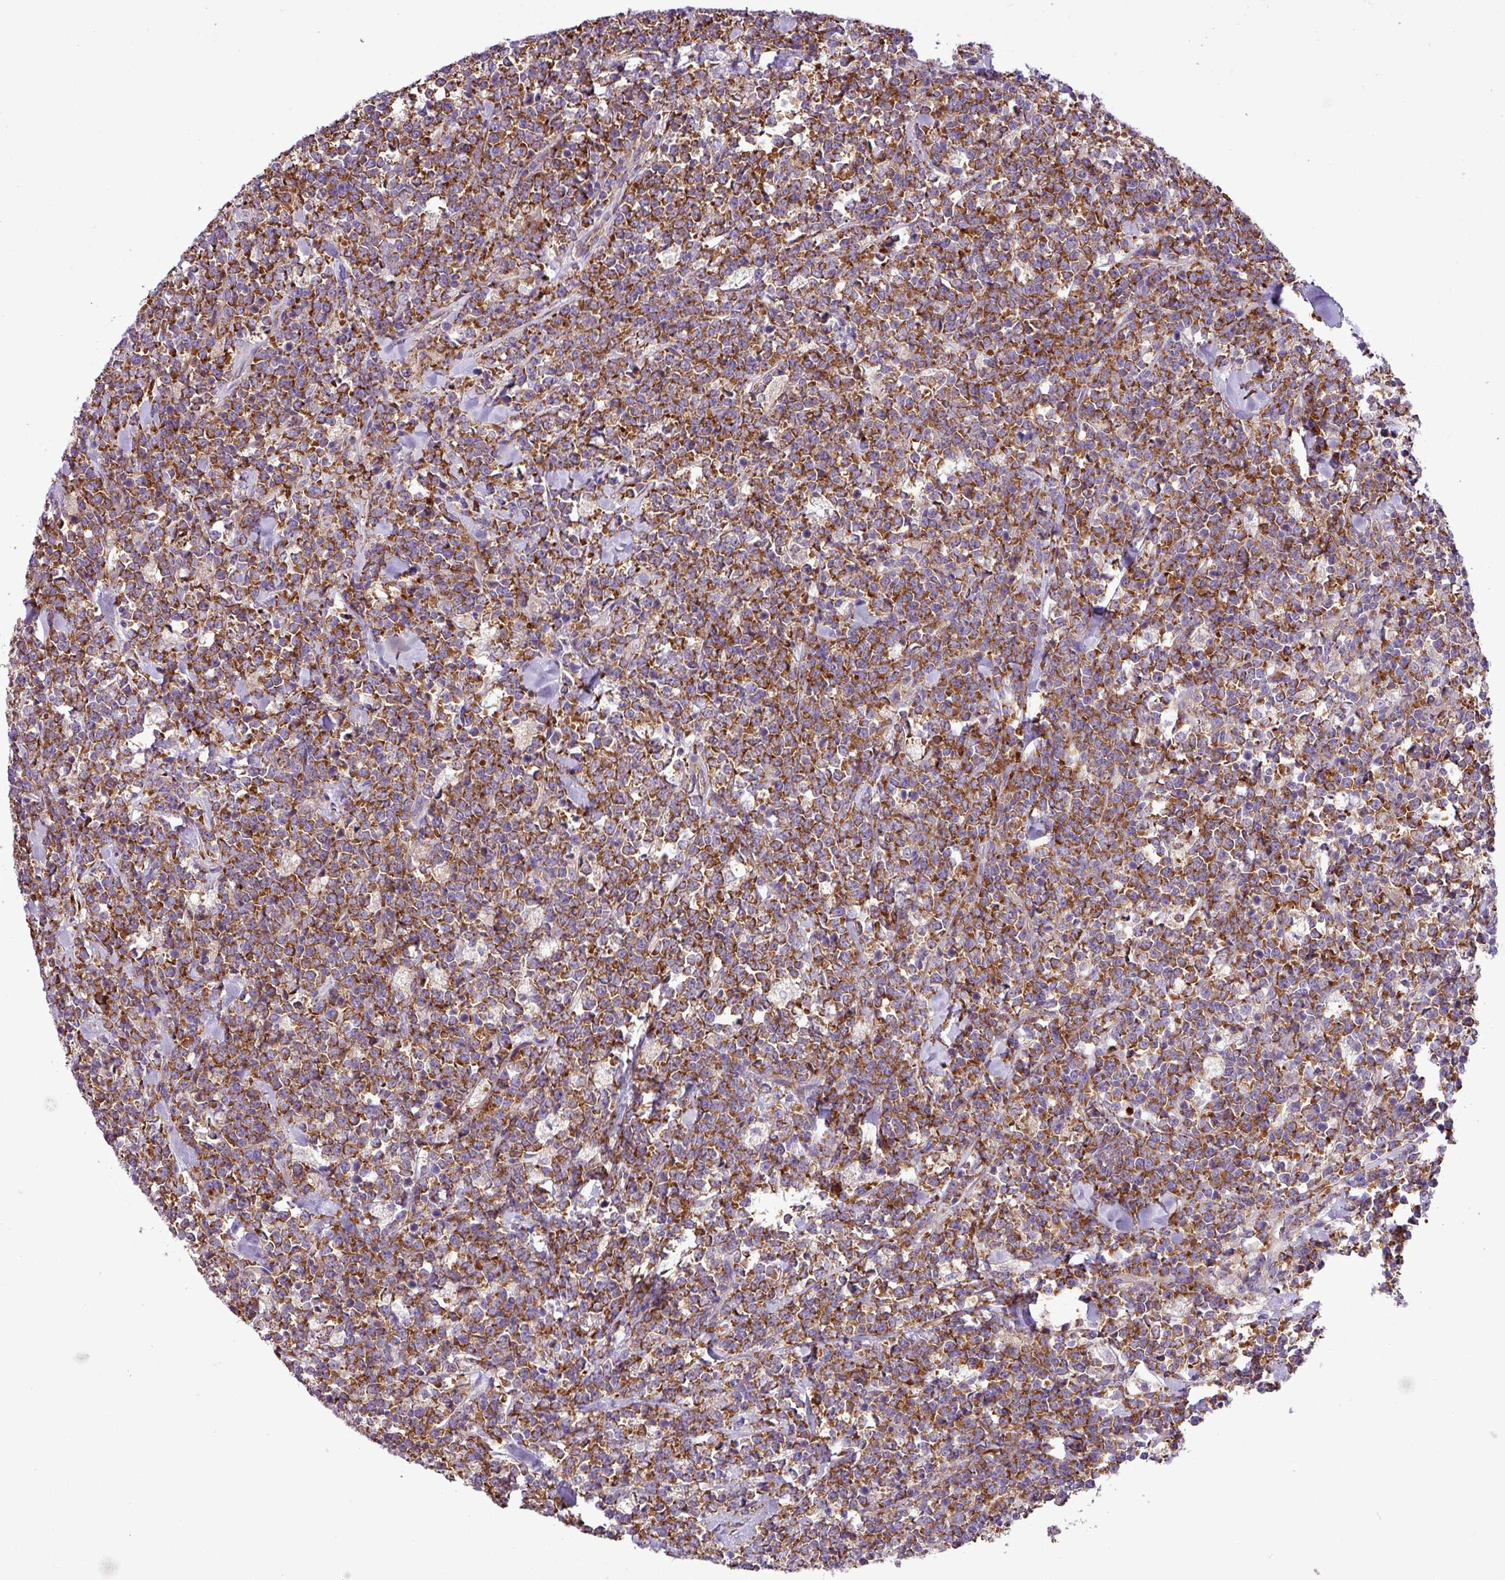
{"staining": {"intensity": "moderate", "quantity": ">75%", "location": "cytoplasmic/membranous"}, "tissue": "lymphoma", "cell_type": "Tumor cells", "image_type": "cancer", "snomed": [{"axis": "morphology", "description": "Malignant lymphoma, non-Hodgkin's type, High grade"}, {"axis": "topography", "description": "Small intestine"}, {"axis": "topography", "description": "Colon"}], "caption": "Approximately >75% of tumor cells in human lymphoma reveal moderate cytoplasmic/membranous protein staining as visualized by brown immunohistochemical staining.", "gene": "RPL13", "patient": {"sex": "male", "age": 8}}